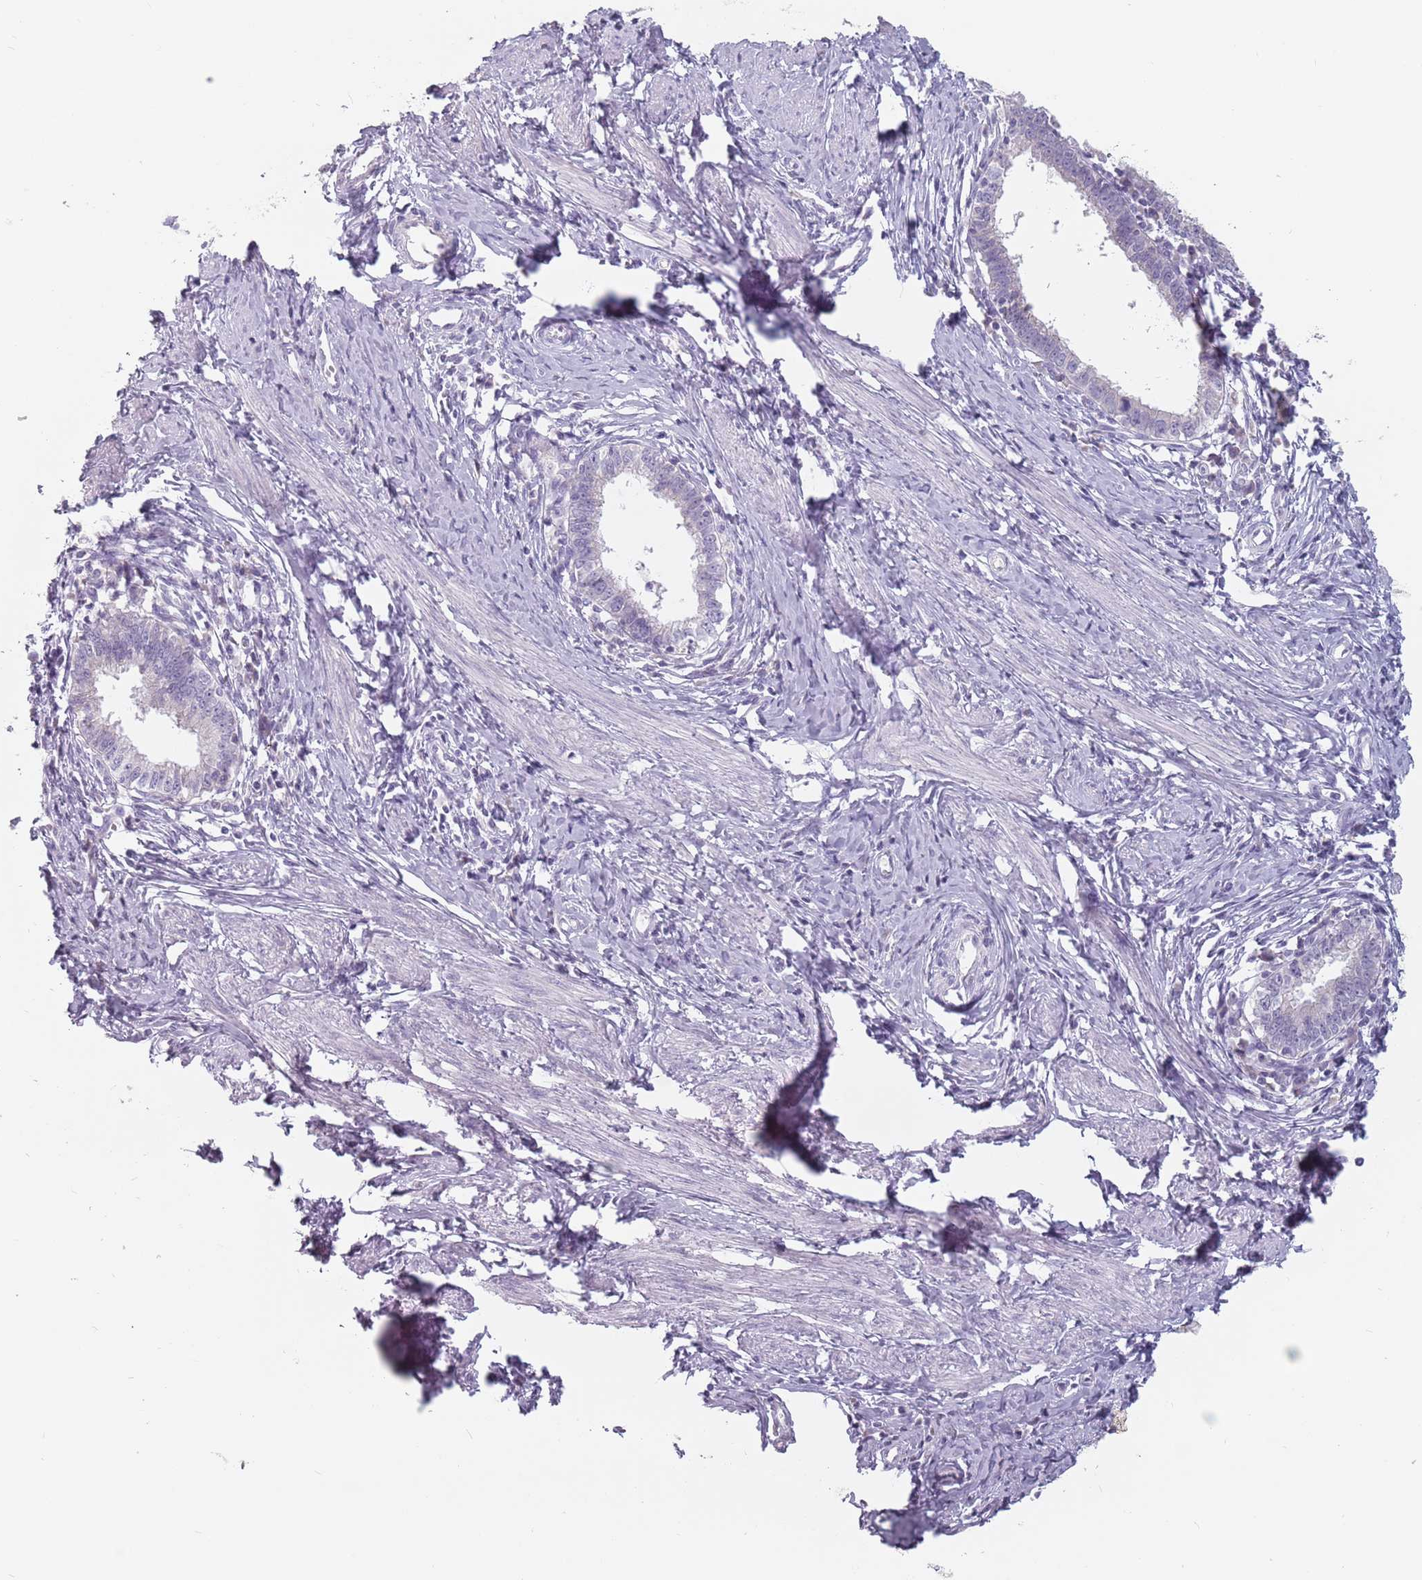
{"staining": {"intensity": "negative", "quantity": "none", "location": "none"}, "tissue": "cervical cancer", "cell_type": "Tumor cells", "image_type": "cancer", "snomed": [{"axis": "morphology", "description": "Adenocarcinoma, NOS"}, {"axis": "topography", "description": "Cervix"}], "caption": "Tumor cells show no significant positivity in cervical cancer.", "gene": "CEP19", "patient": {"sex": "female", "age": 36}}